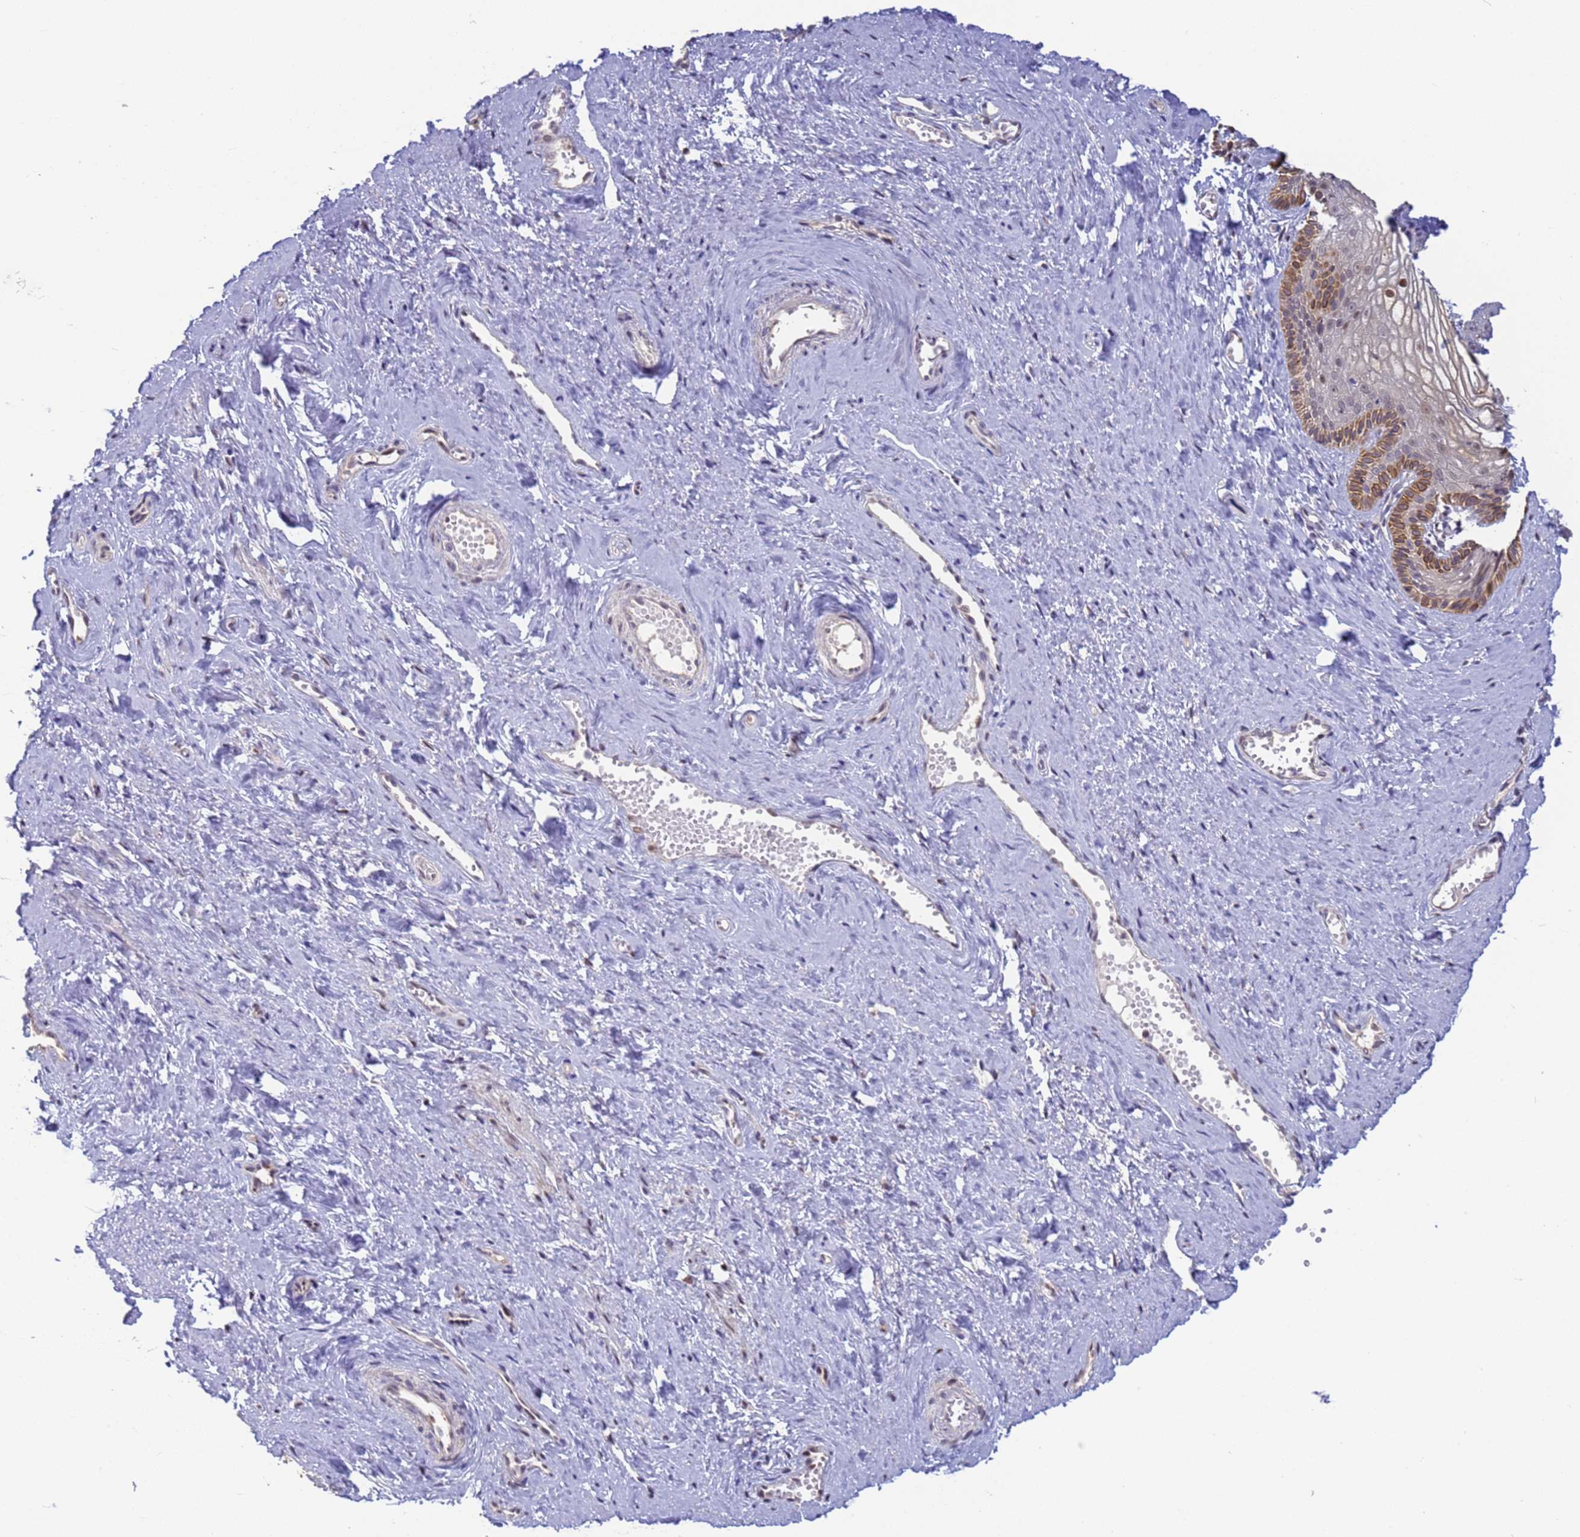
{"staining": {"intensity": "strong", "quantity": "<25%", "location": "cytoplasmic/membranous"}, "tissue": "vagina", "cell_type": "Squamous epithelial cells", "image_type": "normal", "snomed": [{"axis": "morphology", "description": "Normal tissue, NOS"}, {"axis": "topography", "description": "Vagina"}, {"axis": "topography", "description": "Cervix"}], "caption": "Benign vagina was stained to show a protein in brown. There is medium levels of strong cytoplasmic/membranous staining in about <25% of squamous epithelial cells.", "gene": "VWA3A", "patient": {"sex": "female", "age": 40}}